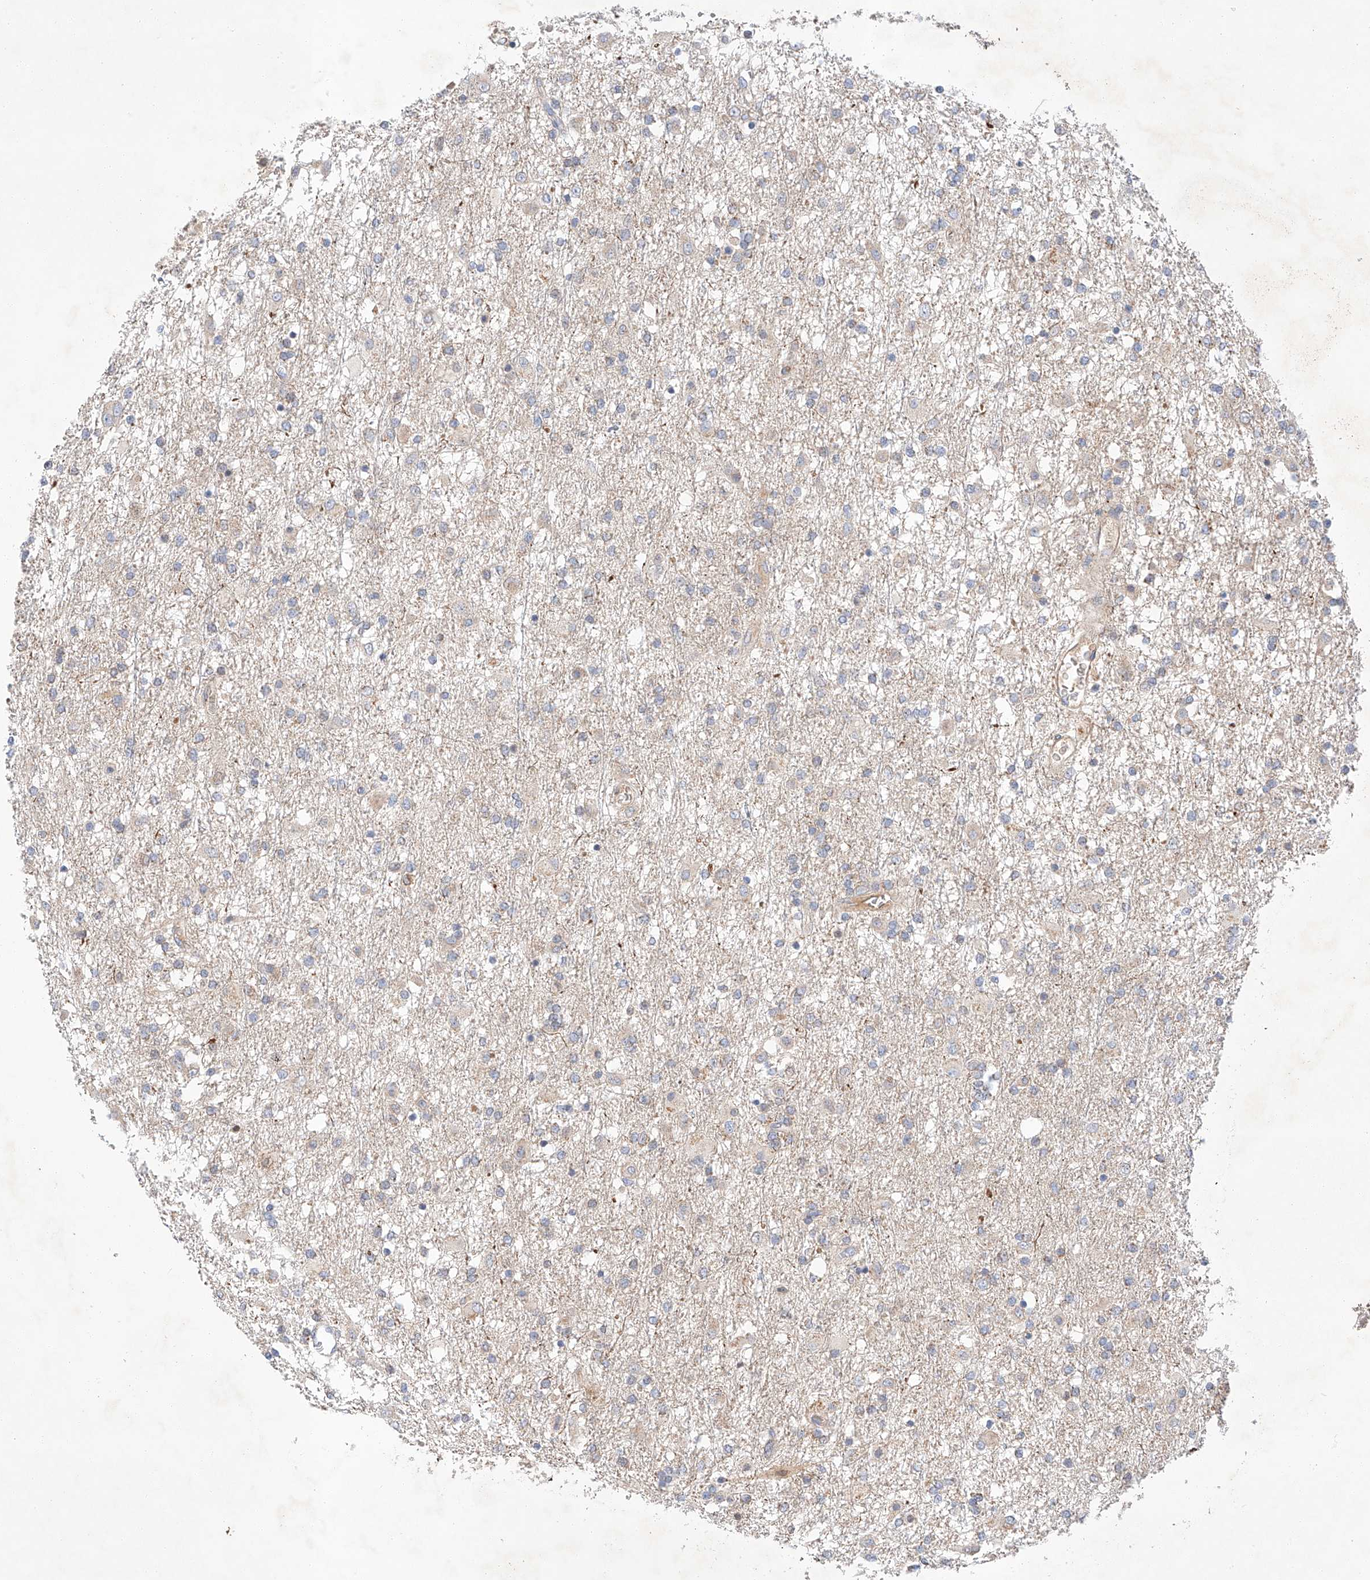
{"staining": {"intensity": "negative", "quantity": "none", "location": "none"}, "tissue": "glioma", "cell_type": "Tumor cells", "image_type": "cancer", "snomed": [{"axis": "morphology", "description": "Glioma, malignant, Low grade"}, {"axis": "topography", "description": "Brain"}], "caption": "This is an immunohistochemistry (IHC) histopathology image of human glioma. There is no positivity in tumor cells.", "gene": "C6orf118", "patient": {"sex": "male", "age": 65}}